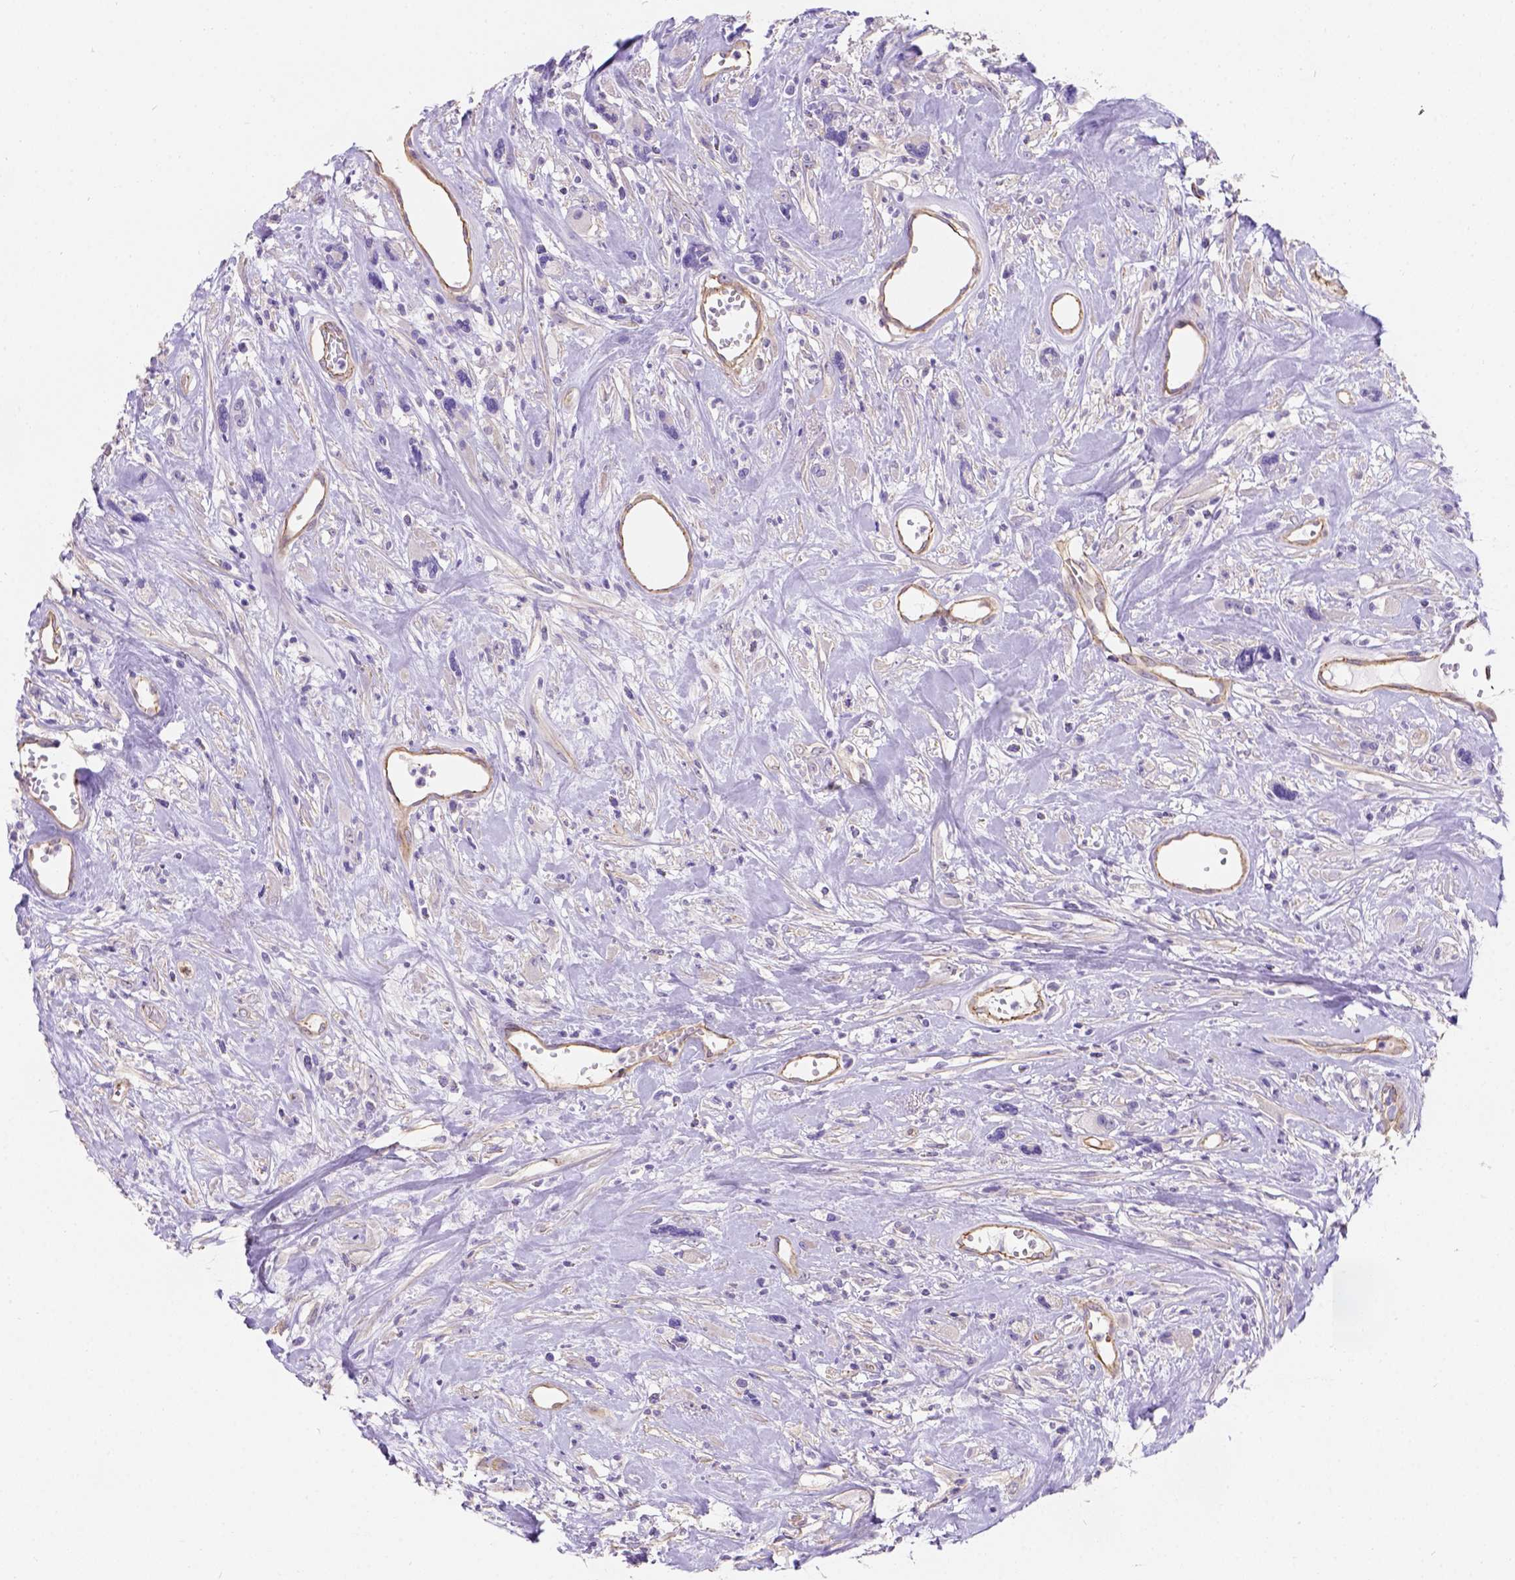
{"staining": {"intensity": "weak", "quantity": "<25%", "location": "cytoplasmic/membranous"}, "tissue": "head and neck cancer", "cell_type": "Tumor cells", "image_type": "cancer", "snomed": [{"axis": "morphology", "description": "Squamous cell carcinoma, NOS"}, {"axis": "topography", "description": "Head-Neck"}], "caption": "Human head and neck cancer (squamous cell carcinoma) stained for a protein using immunohistochemistry exhibits no expression in tumor cells.", "gene": "PHF7", "patient": {"sex": "male", "age": 57}}